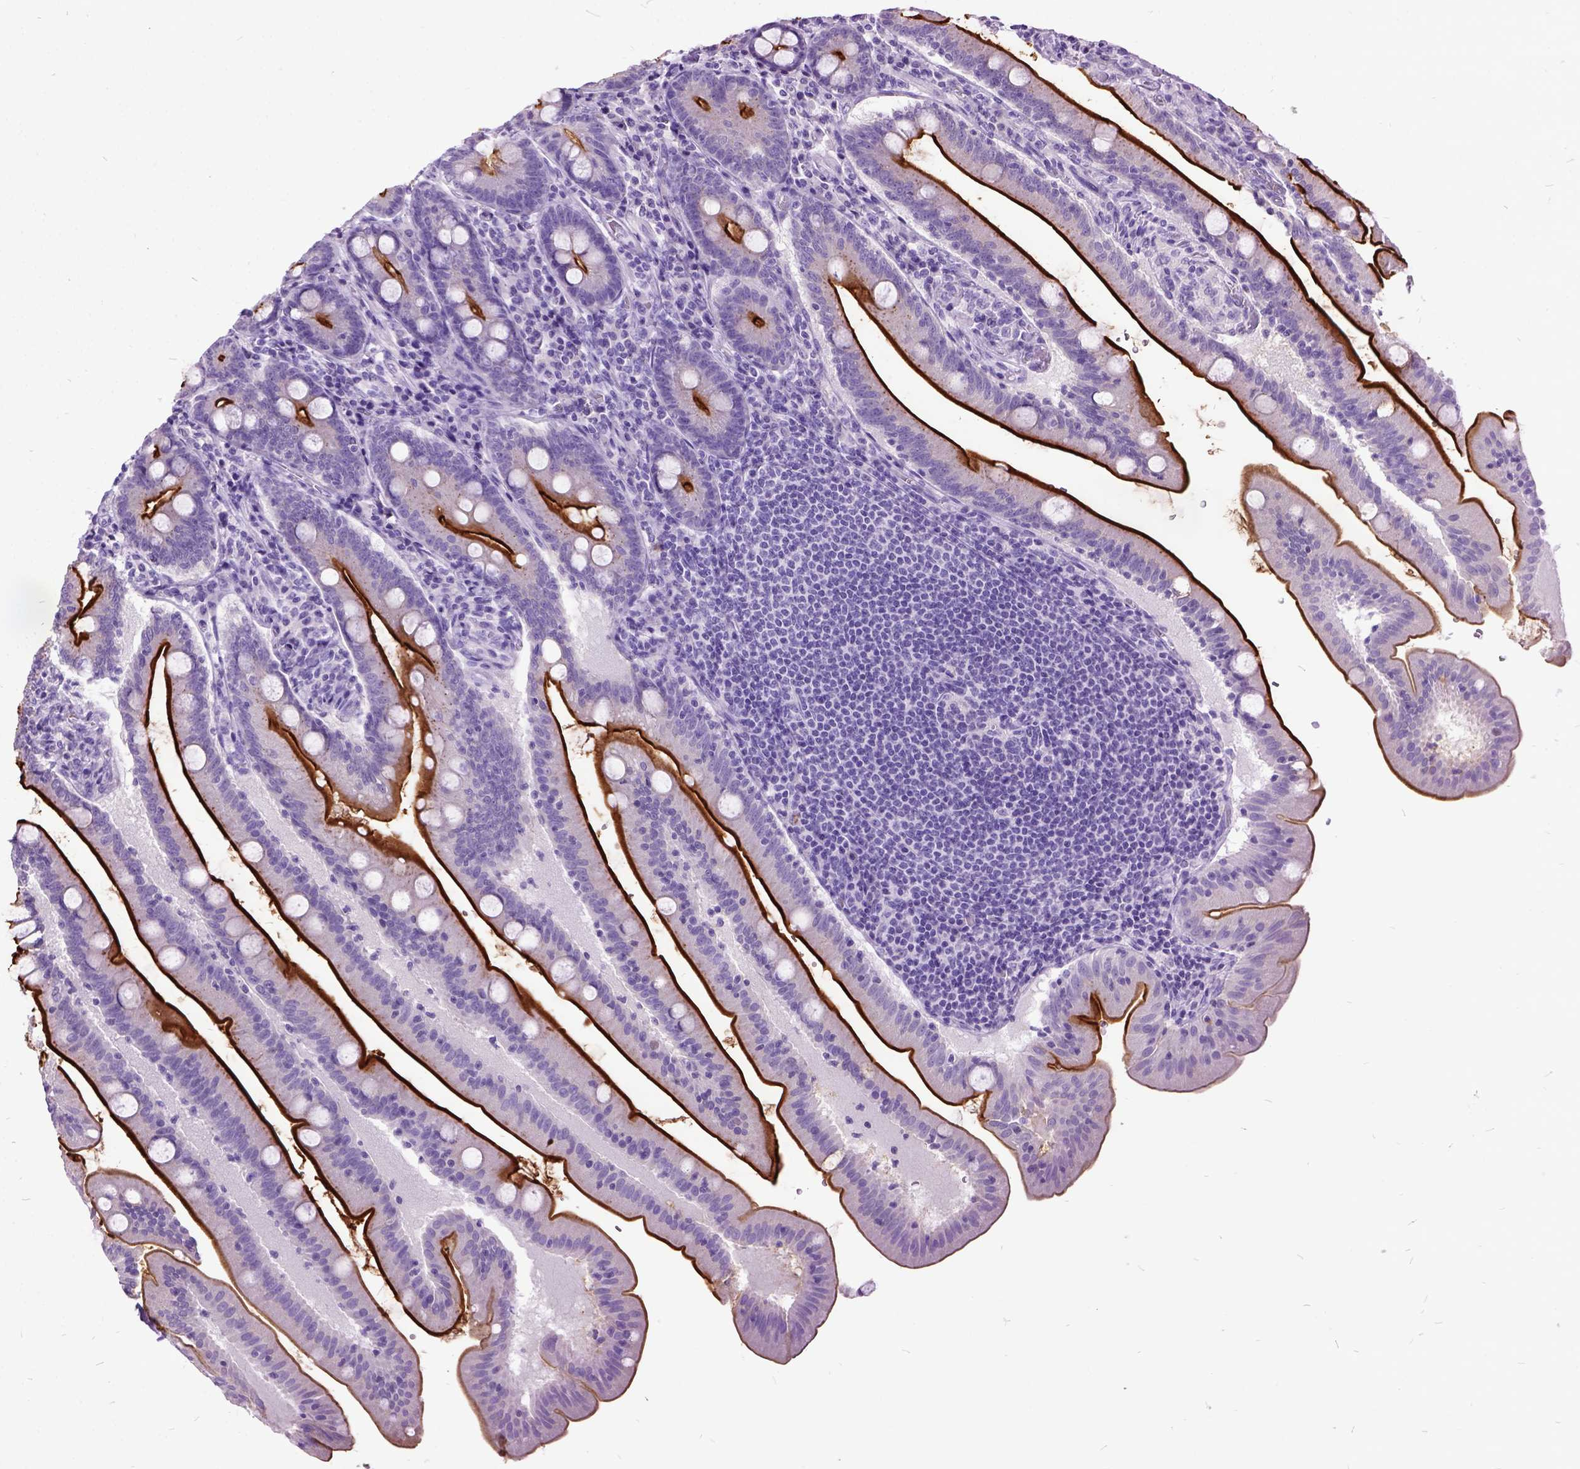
{"staining": {"intensity": "strong", "quantity": ">75%", "location": "cytoplasmic/membranous"}, "tissue": "small intestine", "cell_type": "Glandular cells", "image_type": "normal", "snomed": [{"axis": "morphology", "description": "Normal tissue, NOS"}, {"axis": "topography", "description": "Small intestine"}], "caption": "Small intestine stained with immunohistochemistry reveals strong cytoplasmic/membranous expression in approximately >75% of glandular cells.", "gene": "MME", "patient": {"sex": "male", "age": 37}}